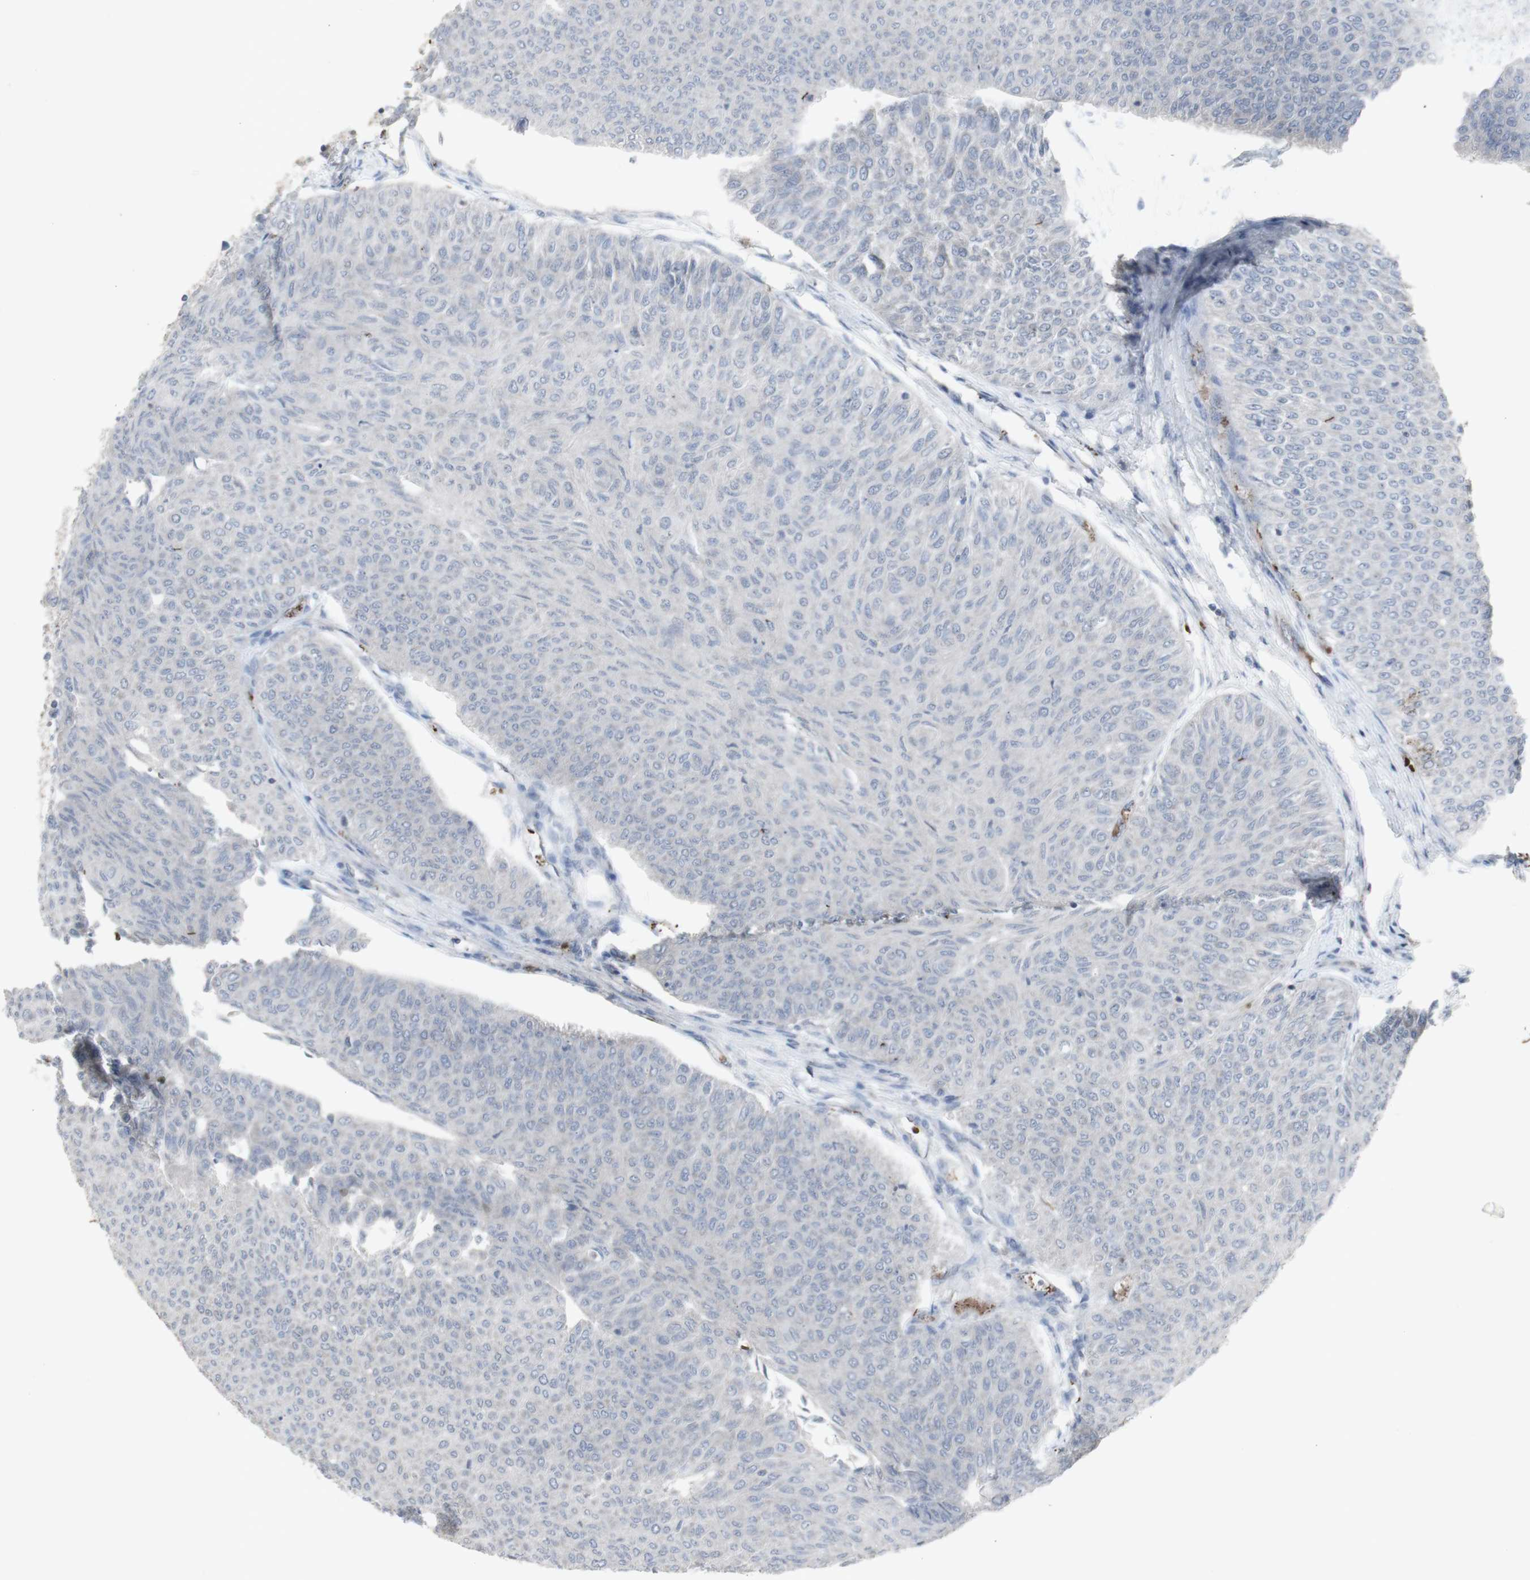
{"staining": {"intensity": "negative", "quantity": "none", "location": "none"}, "tissue": "urothelial cancer", "cell_type": "Tumor cells", "image_type": "cancer", "snomed": [{"axis": "morphology", "description": "Urothelial carcinoma, Low grade"}, {"axis": "topography", "description": "Urinary bladder"}], "caption": "This photomicrograph is of urothelial carcinoma (low-grade) stained with IHC to label a protein in brown with the nuclei are counter-stained blue. There is no expression in tumor cells.", "gene": "INS", "patient": {"sex": "male", "age": 78}}